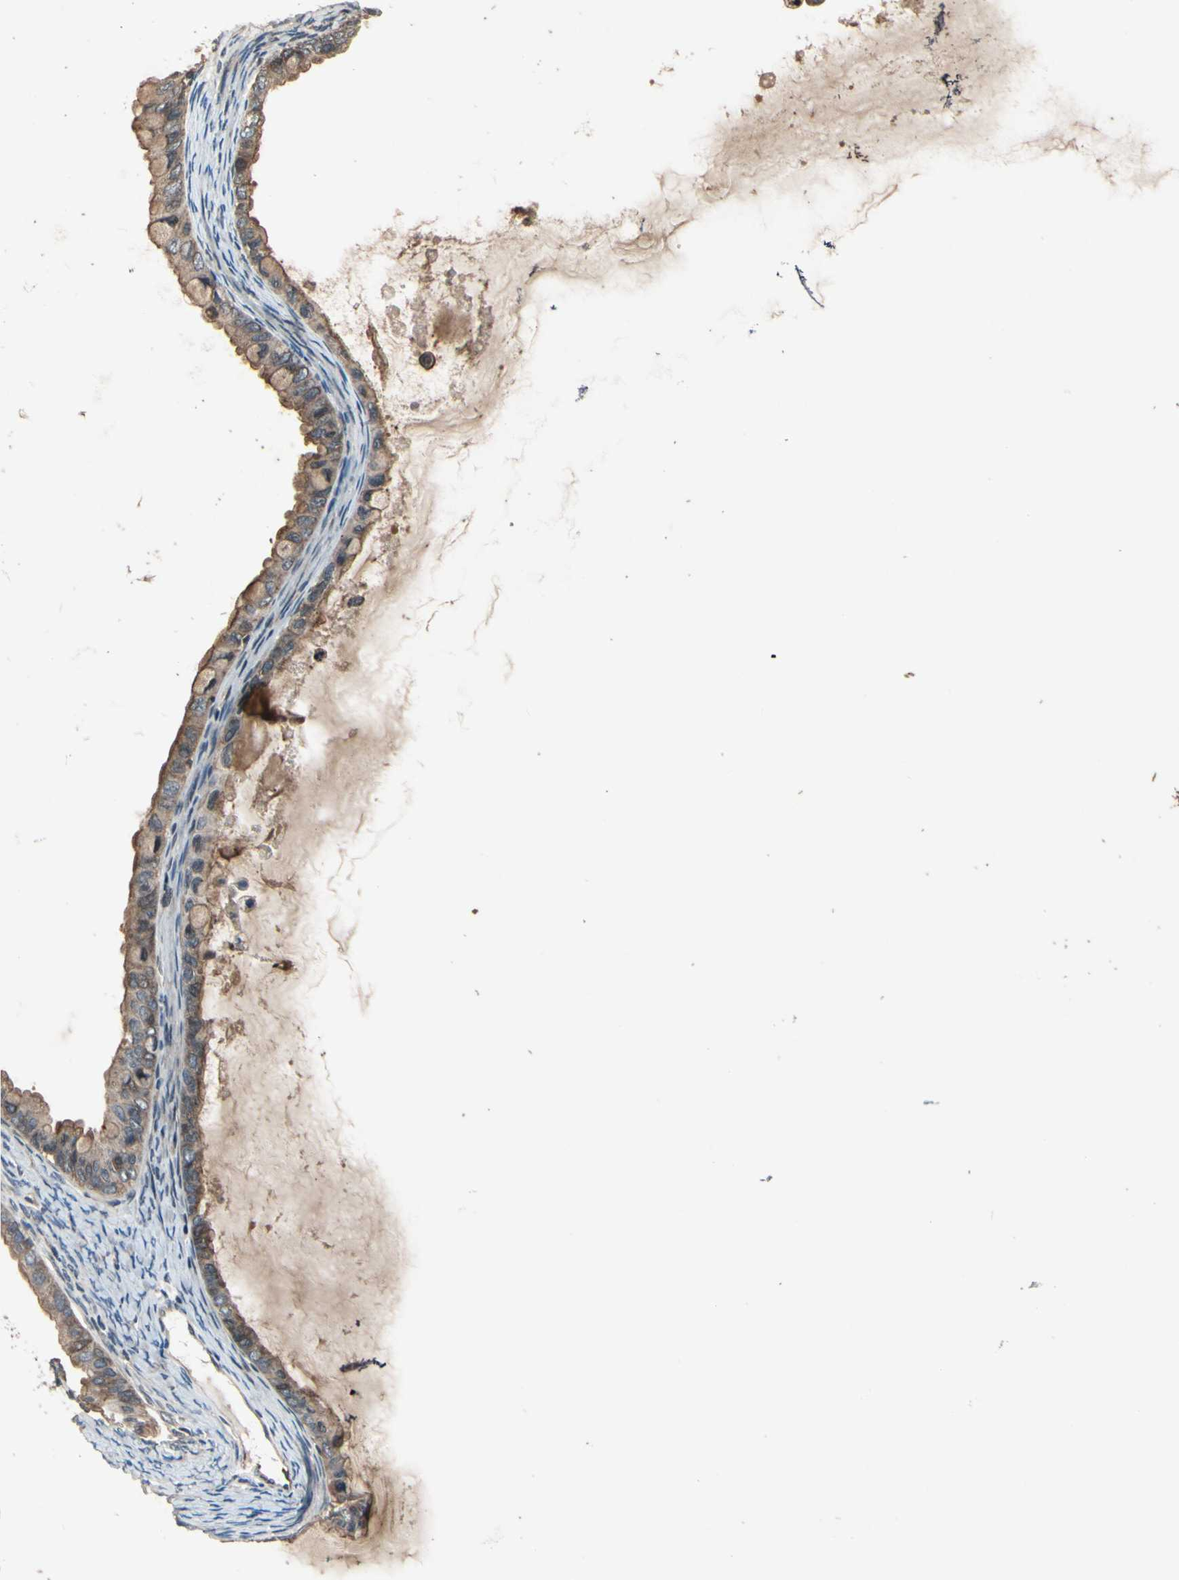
{"staining": {"intensity": "moderate", "quantity": ">75%", "location": "cytoplasmic/membranous"}, "tissue": "ovarian cancer", "cell_type": "Tumor cells", "image_type": "cancer", "snomed": [{"axis": "morphology", "description": "Cystadenocarcinoma, mucinous, NOS"}, {"axis": "topography", "description": "Ovary"}], "caption": "Immunohistochemistry (IHC) of mucinous cystadenocarcinoma (ovarian) displays medium levels of moderate cytoplasmic/membranous positivity in about >75% of tumor cells. (Stains: DAB in brown, nuclei in blue, Microscopy: brightfield microscopy at high magnification).", "gene": "MBTPS2", "patient": {"sex": "female", "age": 80}}